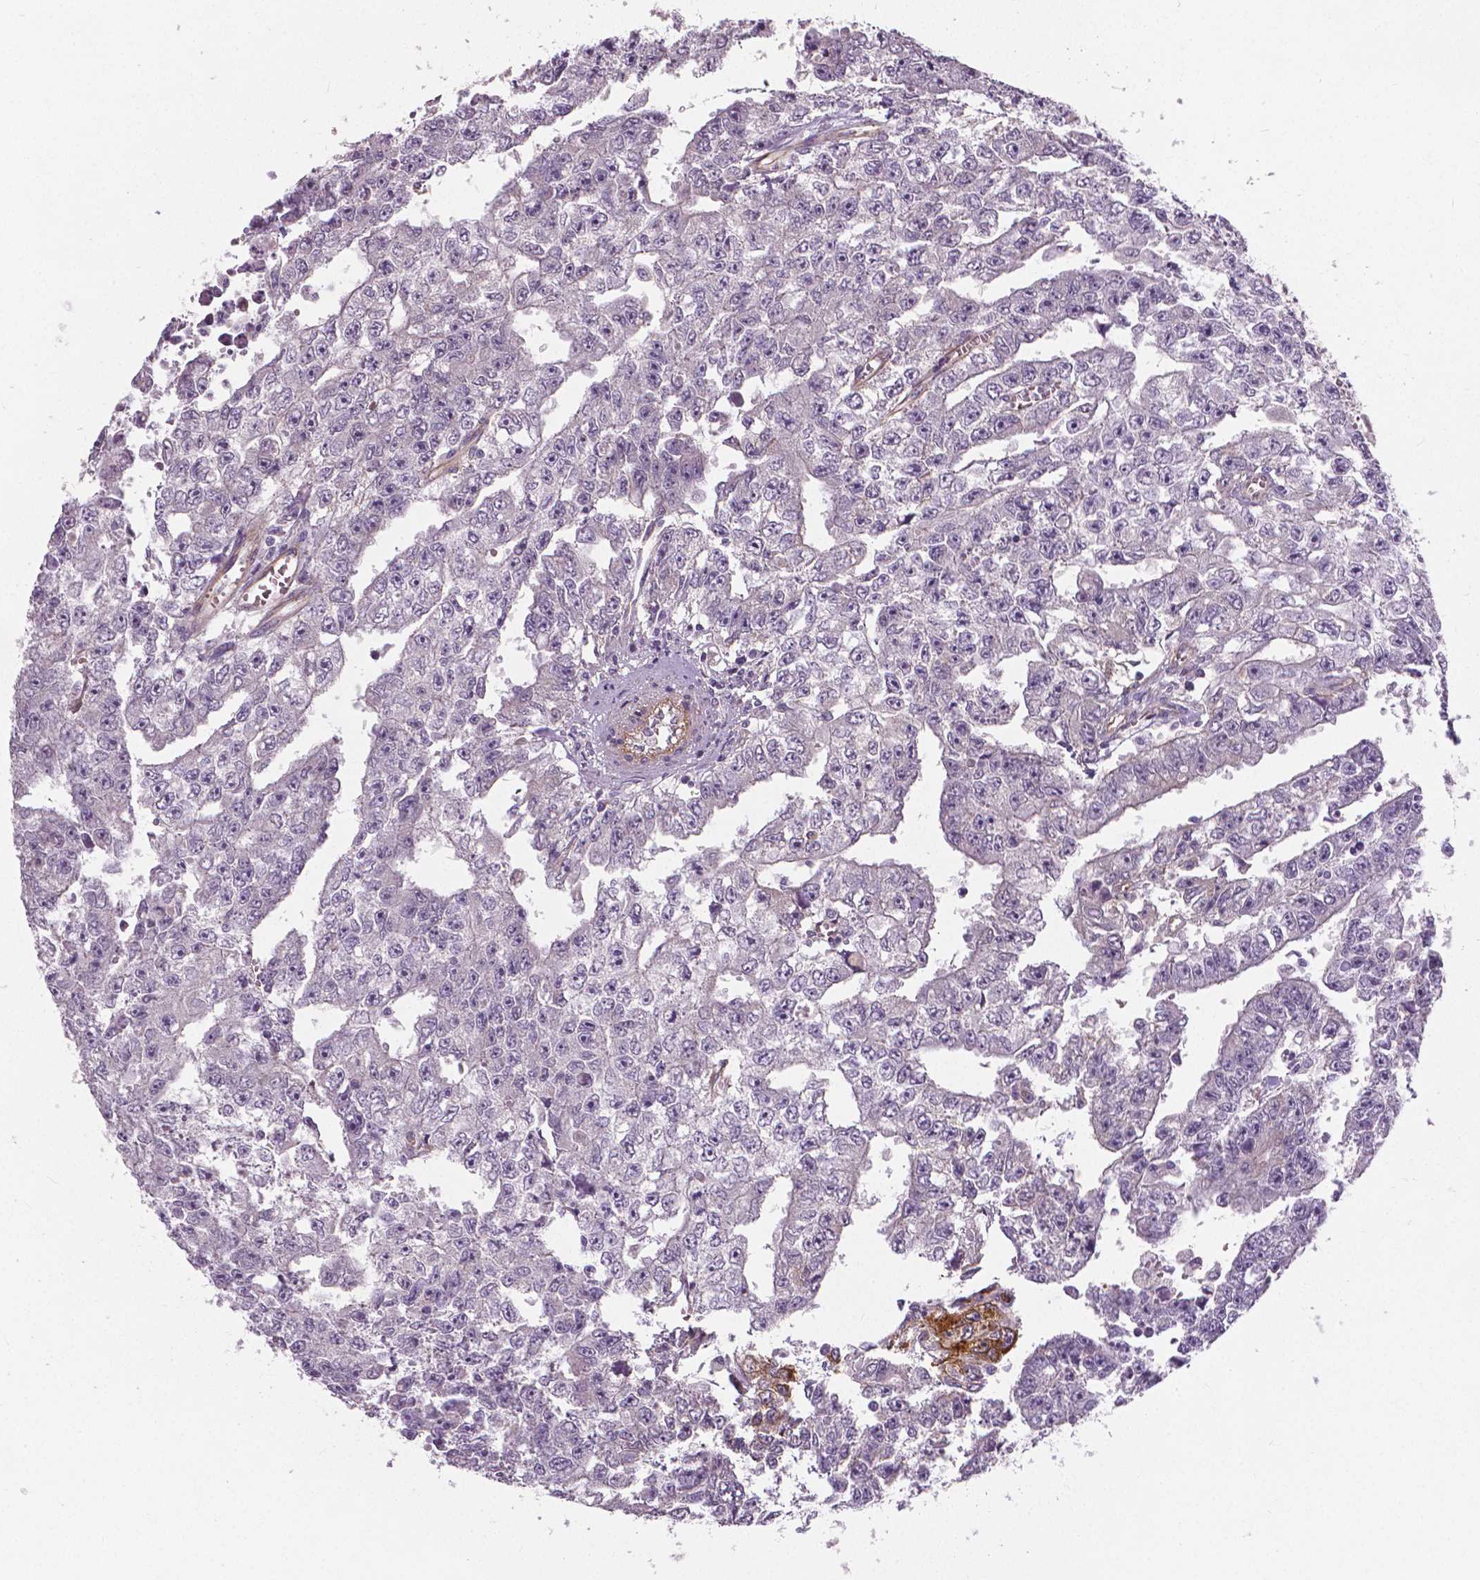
{"staining": {"intensity": "negative", "quantity": "none", "location": "none"}, "tissue": "testis cancer", "cell_type": "Tumor cells", "image_type": "cancer", "snomed": [{"axis": "morphology", "description": "Carcinoma, Embryonal, NOS"}, {"axis": "morphology", "description": "Teratoma, malignant, NOS"}, {"axis": "topography", "description": "Testis"}], "caption": "Protein analysis of testis cancer reveals no significant expression in tumor cells.", "gene": "FLT1", "patient": {"sex": "male", "age": 24}}